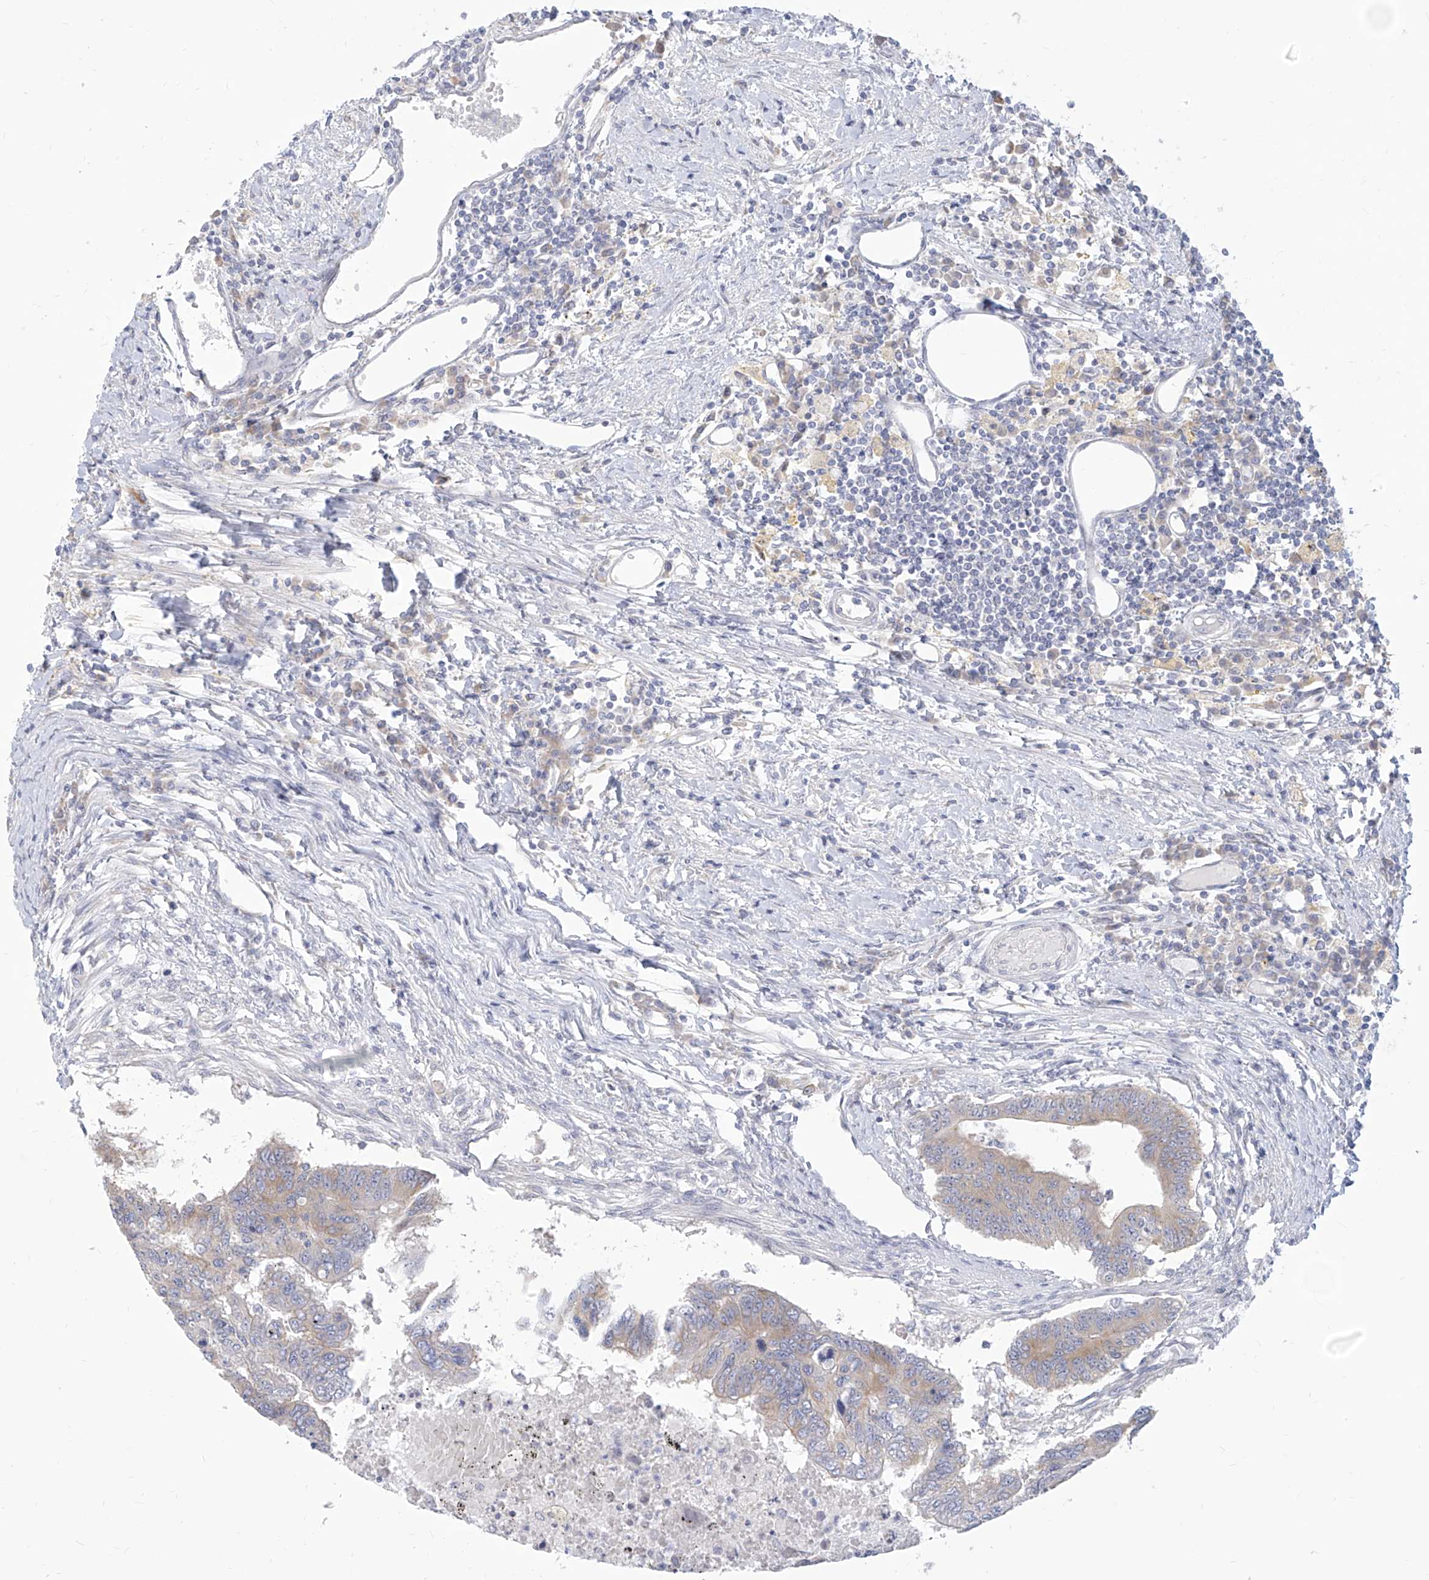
{"staining": {"intensity": "weak", "quantity": "25%-75%", "location": "cytoplasmic/membranous"}, "tissue": "colorectal cancer", "cell_type": "Tumor cells", "image_type": "cancer", "snomed": [{"axis": "morphology", "description": "Adenoma, NOS"}, {"axis": "morphology", "description": "Adenocarcinoma, NOS"}, {"axis": "topography", "description": "Colon"}], "caption": "DAB (3,3'-diaminobenzidine) immunohistochemical staining of human colorectal cancer displays weak cytoplasmic/membranous protein positivity in approximately 25%-75% of tumor cells.", "gene": "FAM83B", "patient": {"sex": "male", "age": 79}}